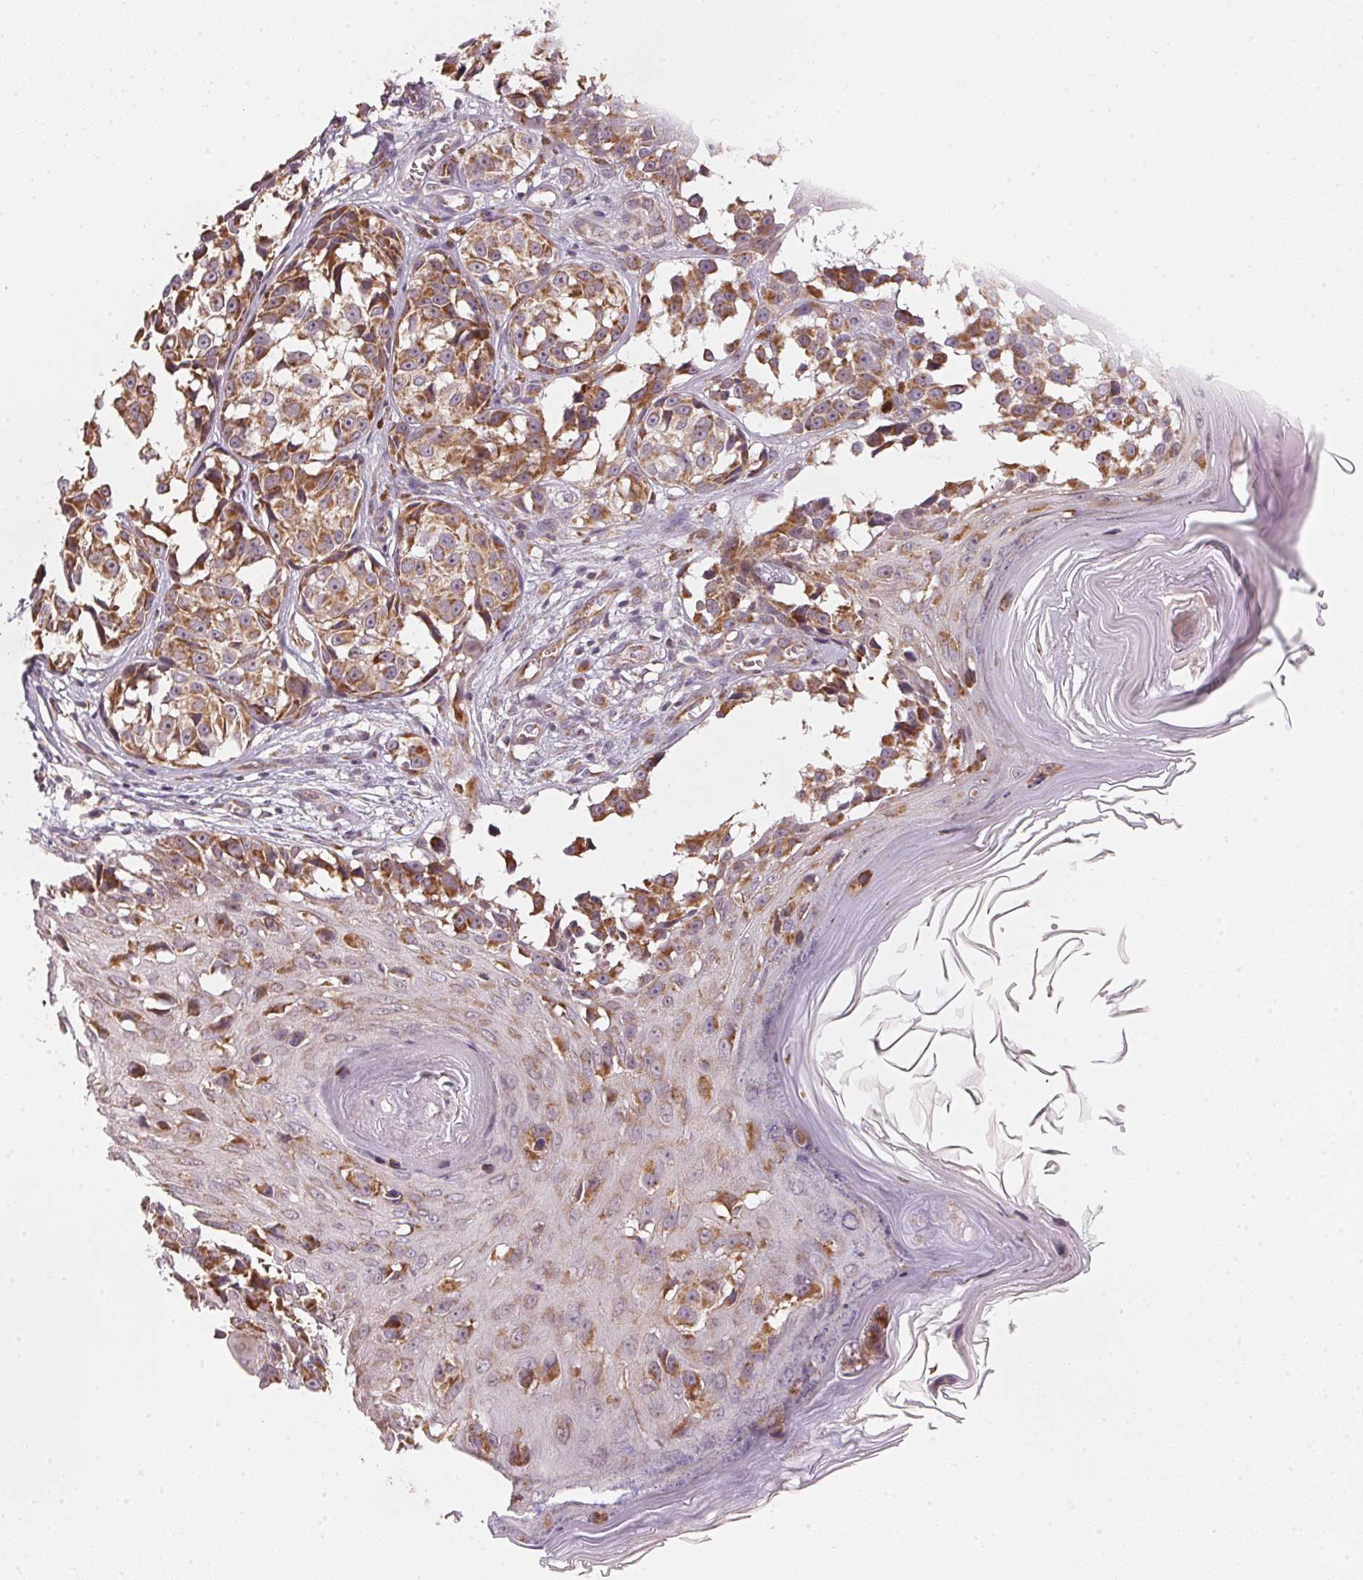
{"staining": {"intensity": "moderate", "quantity": ">75%", "location": "cytoplasmic/membranous"}, "tissue": "melanoma", "cell_type": "Tumor cells", "image_type": "cancer", "snomed": [{"axis": "morphology", "description": "Malignant melanoma, NOS"}, {"axis": "topography", "description": "Skin"}], "caption": "Immunohistochemistry histopathology image of neoplastic tissue: human melanoma stained using immunohistochemistry reveals medium levels of moderate protein expression localized specifically in the cytoplasmic/membranous of tumor cells, appearing as a cytoplasmic/membranous brown color.", "gene": "MATCAP1", "patient": {"sex": "male", "age": 73}}